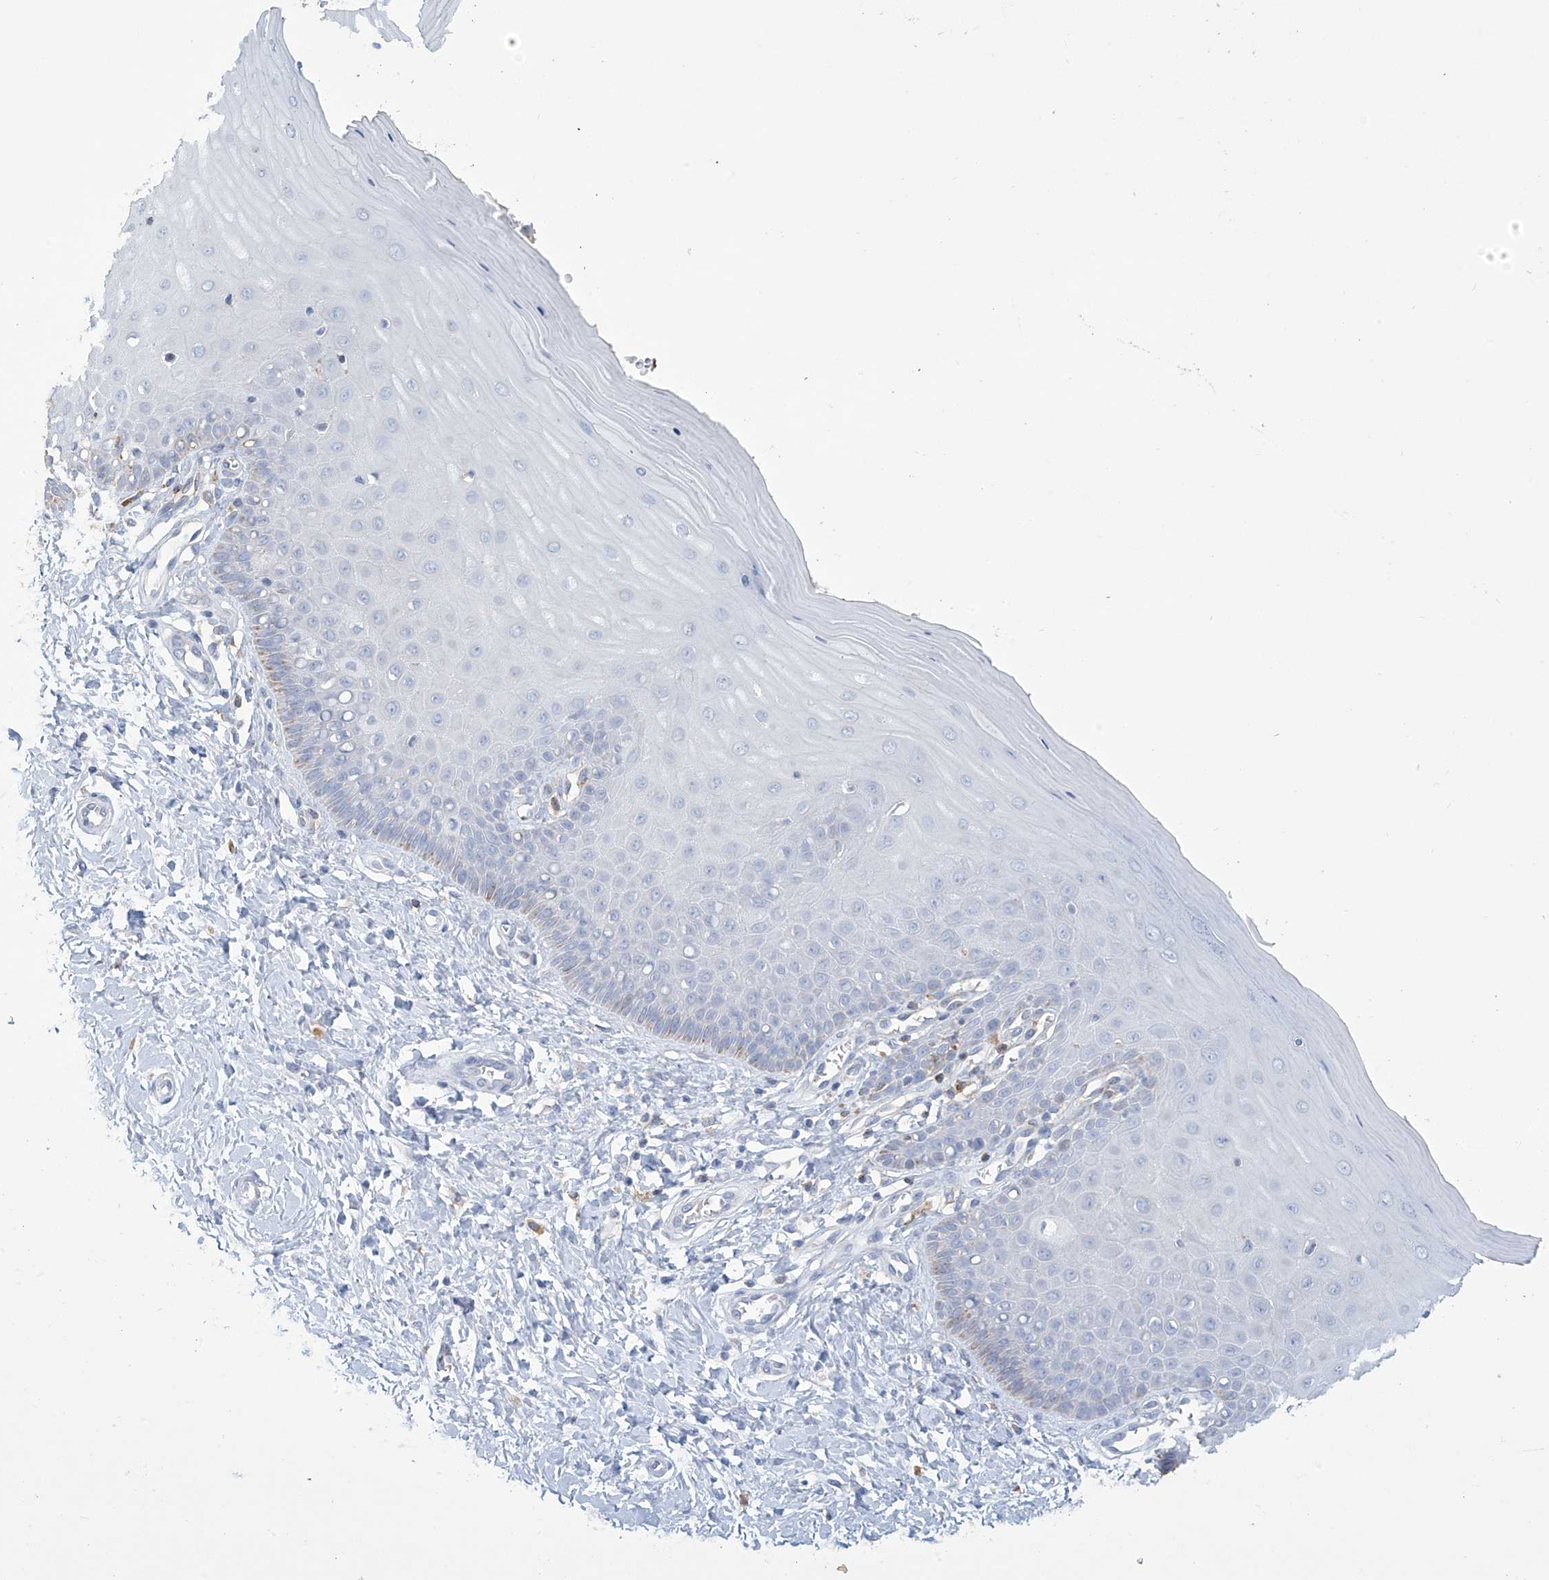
{"staining": {"intensity": "negative", "quantity": "none", "location": "none"}, "tissue": "cervix", "cell_type": "Glandular cells", "image_type": "normal", "snomed": [{"axis": "morphology", "description": "Normal tissue, NOS"}, {"axis": "topography", "description": "Cervix"}], "caption": "DAB immunohistochemical staining of unremarkable human cervix displays no significant staining in glandular cells. Brightfield microscopy of immunohistochemistry (IHC) stained with DAB (3,3'-diaminobenzidine) (brown) and hematoxylin (blue), captured at high magnification.", "gene": "OGT", "patient": {"sex": "female", "age": 55}}